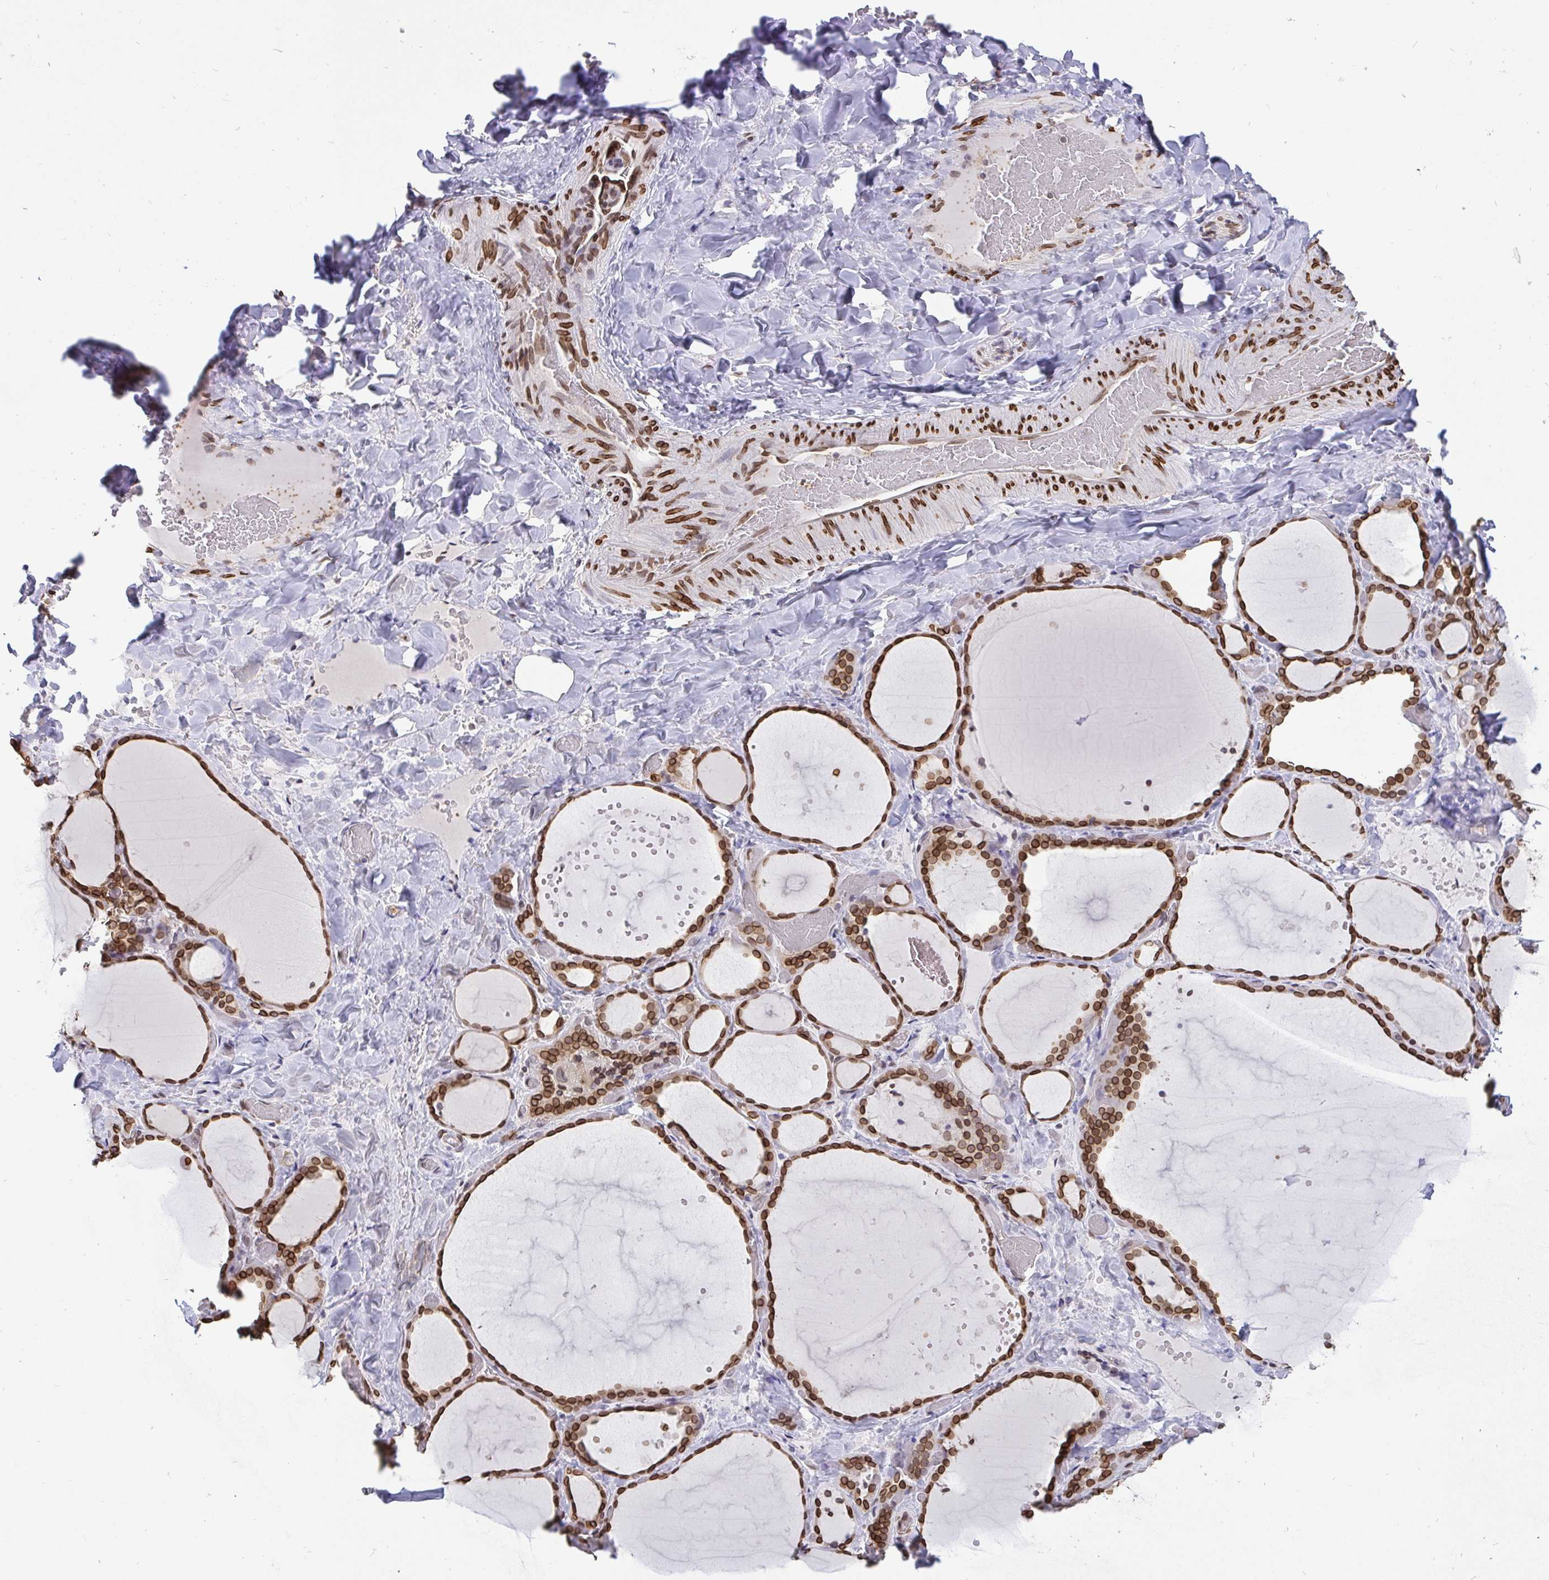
{"staining": {"intensity": "strong", "quantity": ">75%", "location": "cytoplasmic/membranous,nuclear"}, "tissue": "thyroid gland", "cell_type": "Glandular cells", "image_type": "normal", "snomed": [{"axis": "morphology", "description": "Normal tissue, NOS"}, {"axis": "topography", "description": "Thyroid gland"}], "caption": "This histopathology image shows IHC staining of benign human thyroid gland, with high strong cytoplasmic/membranous,nuclear staining in about >75% of glandular cells.", "gene": "EMD", "patient": {"sex": "female", "age": 36}}